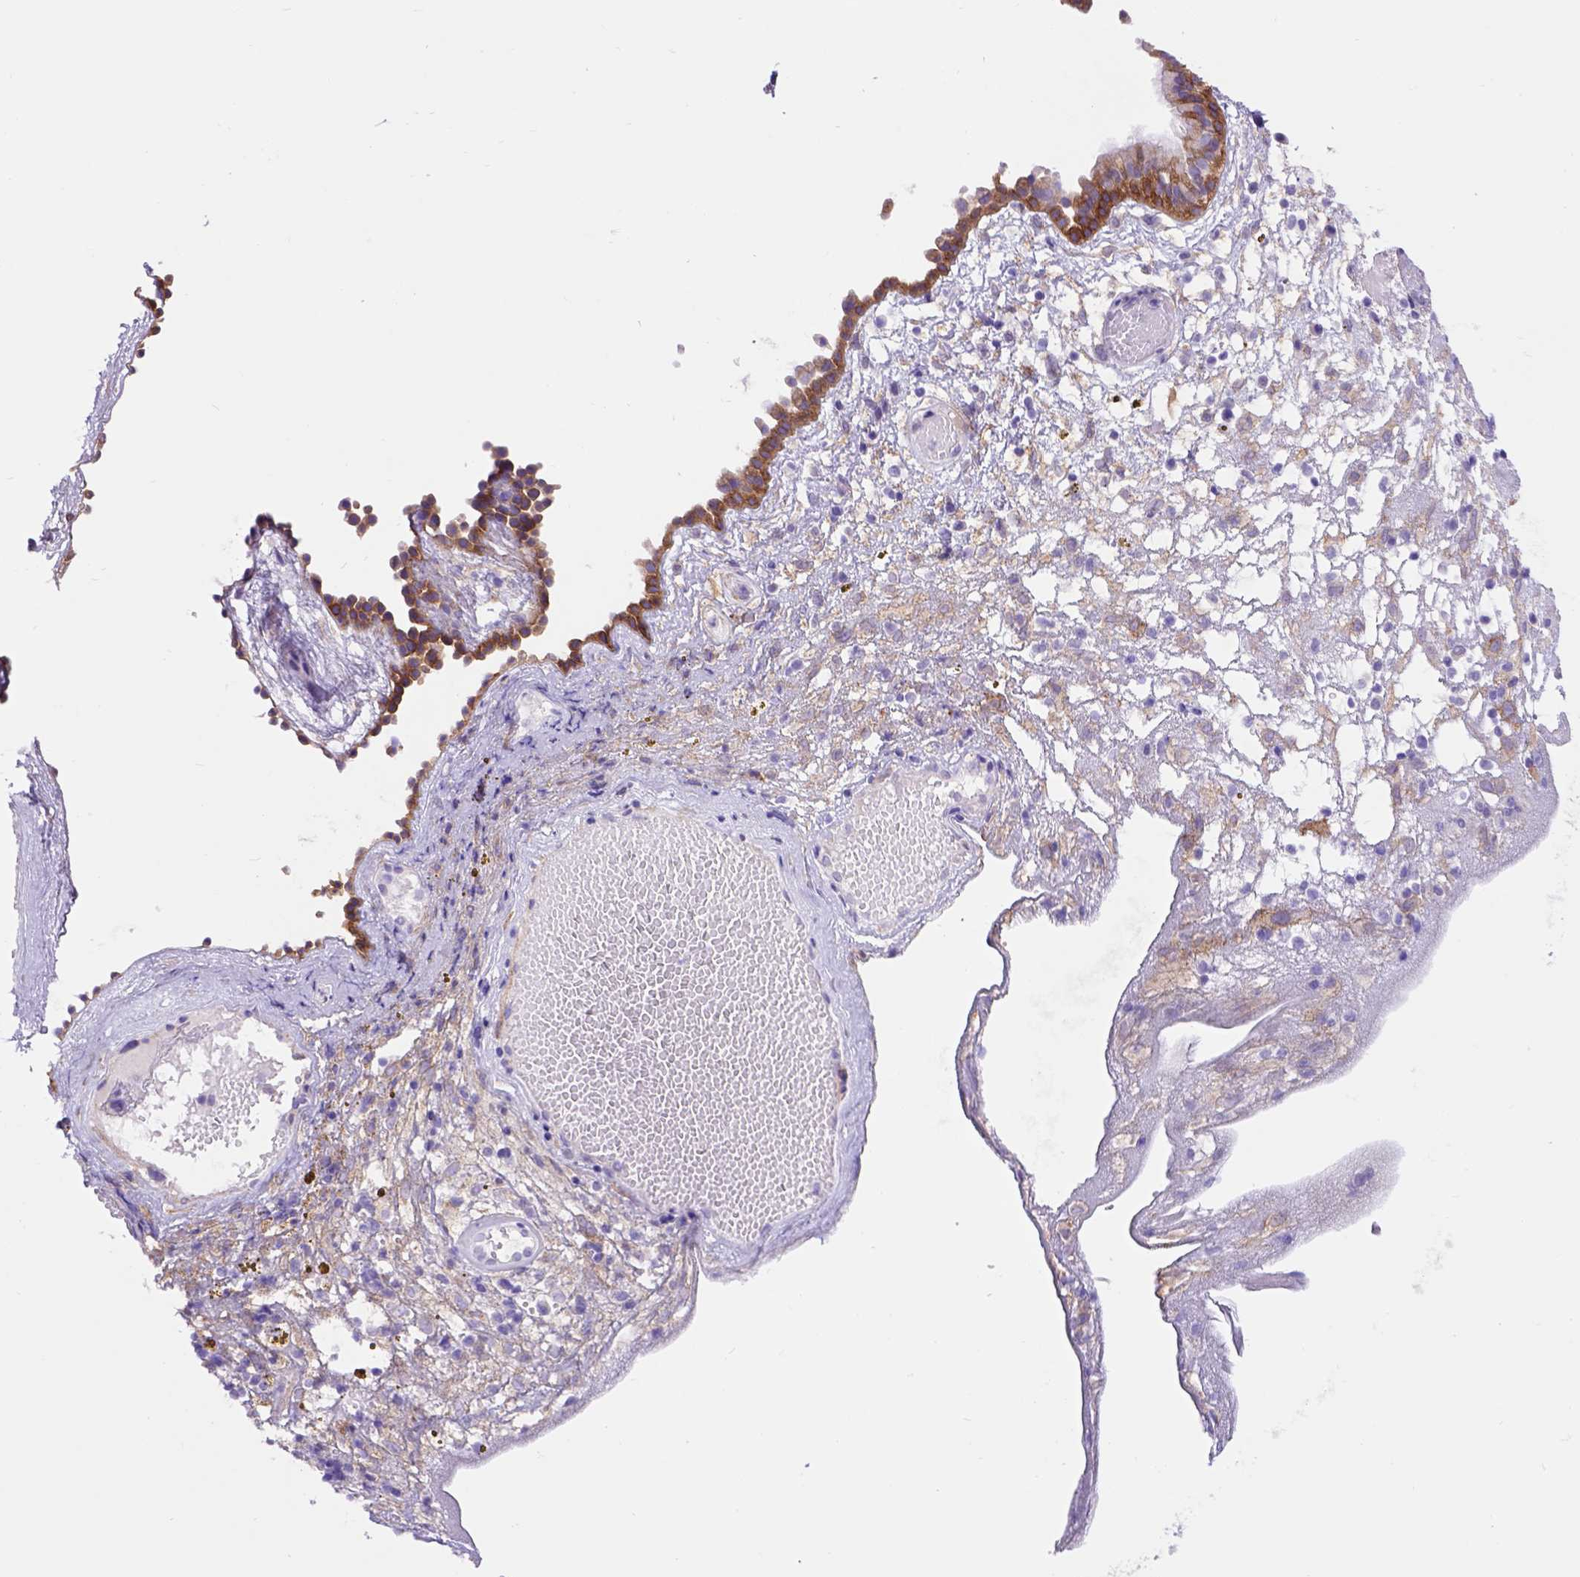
{"staining": {"intensity": "moderate", "quantity": ">75%", "location": "cytoplasmic/membranous"}, "tissue": "nasopharynx", "cell_type": "Respiratory epithelial cells", "image_type": "normal", "snomed": [{"axis": "morphology", "description": "Normal tissue, NOS"}, {"axis": "topography", "description": "Nasopharynx"}], "caption": "Respiratory epithelial cells exhibit medium levels of moderate cytoplasmic/membranous expression in about >75% of cells in benign nasopharynx.", "gene": "EGFR", "patient": {"sex": "male", "age": 24}}